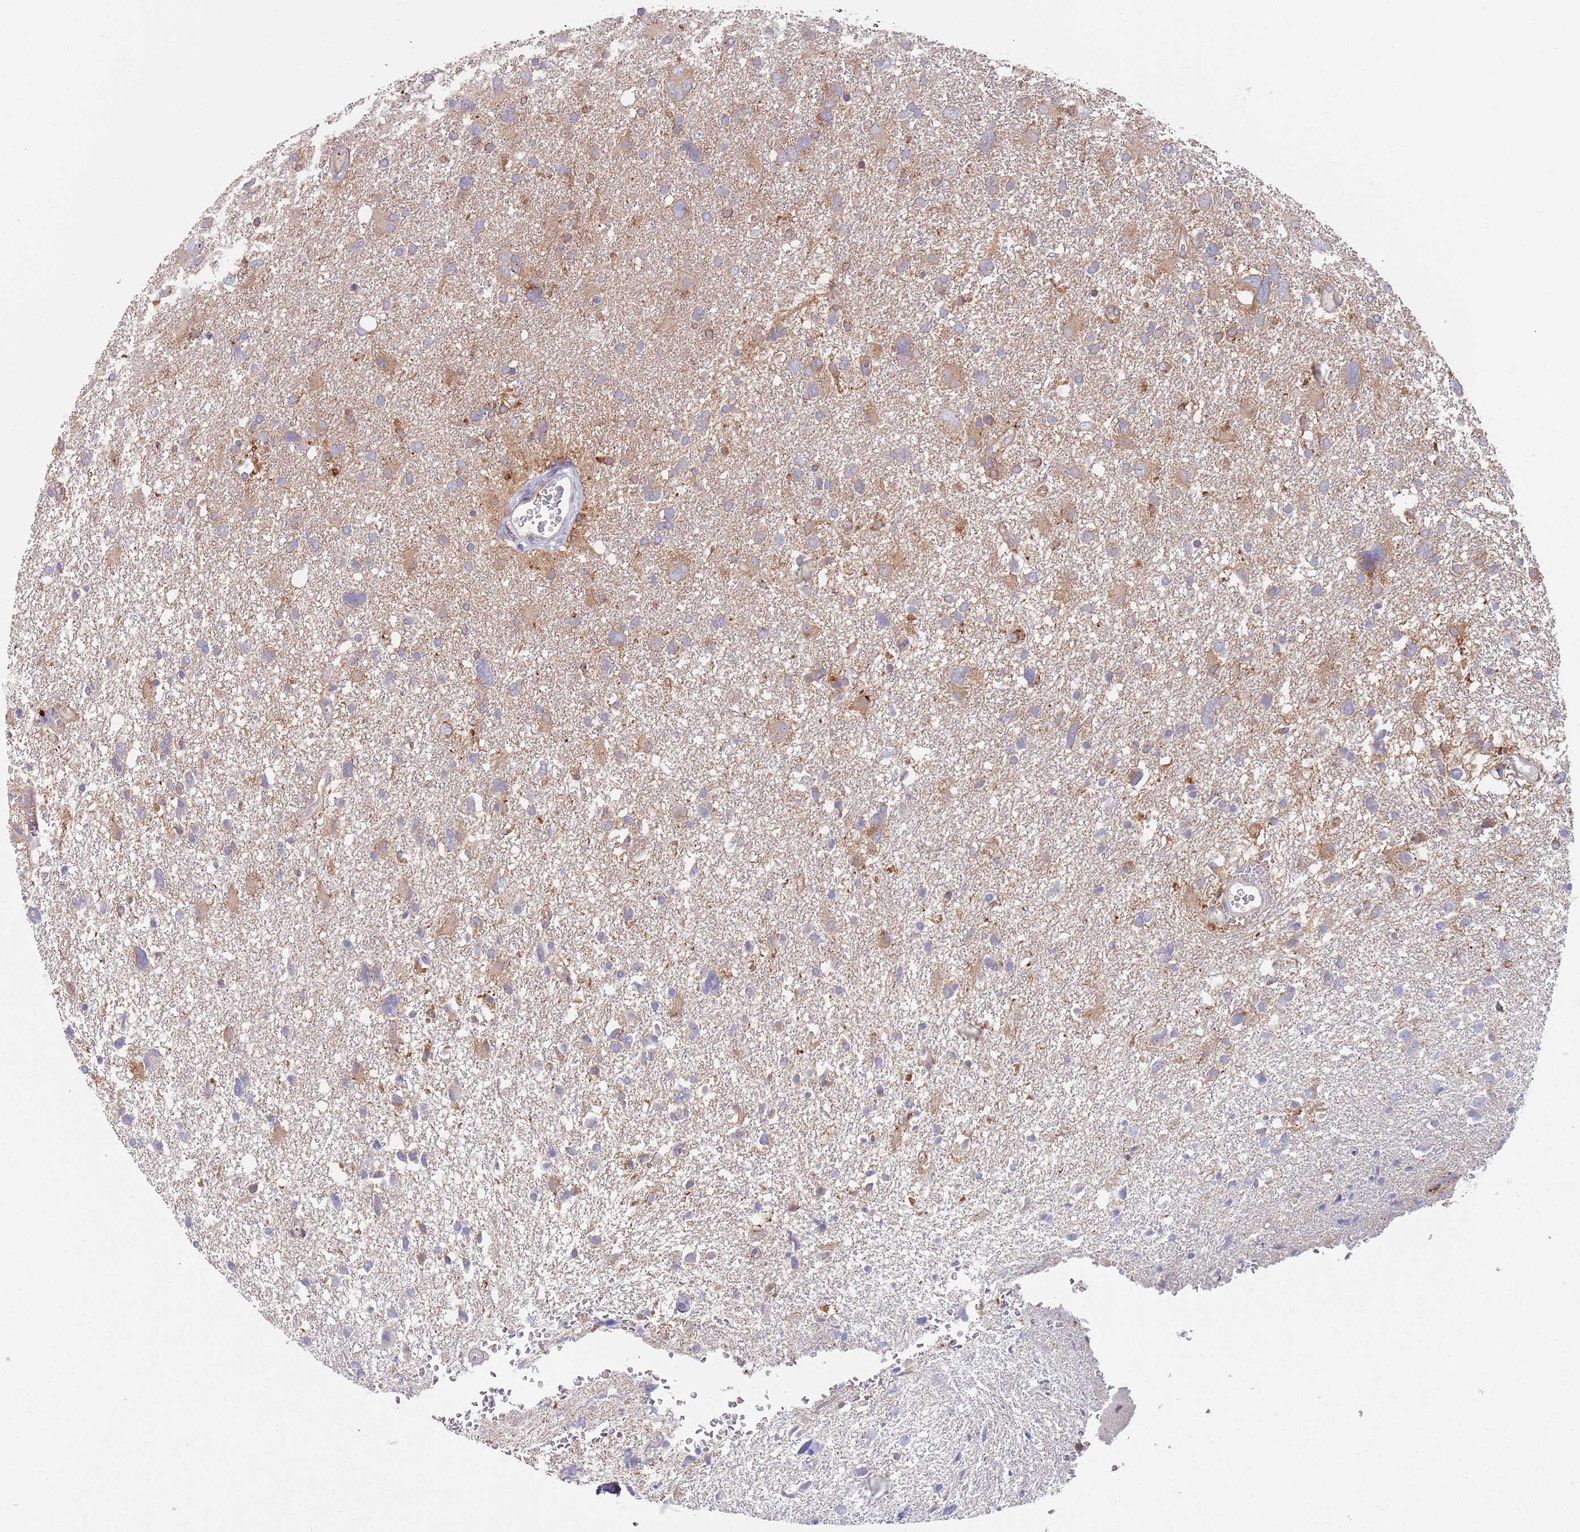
{"staining": {"intensity": "weak", "quantity": "25%-75%", "location": "cytoplasmic/membranous"}, "tissue": "glioma", "cell_type": "Tumor cells", "image_type": "cancer", "snomed": [{"axis": "morphology", "description": "Glioma, malignant, High grade"}, {"axis": "topography", "description": "Brain"}], "caption": "Tumor cells reveal weak cytoplasmic/membranous staining in about 25%-75% of cells in high-grade glioma (malignant).", "gene": "APPL2", "patient": {"sex": "male", "age": 61}}